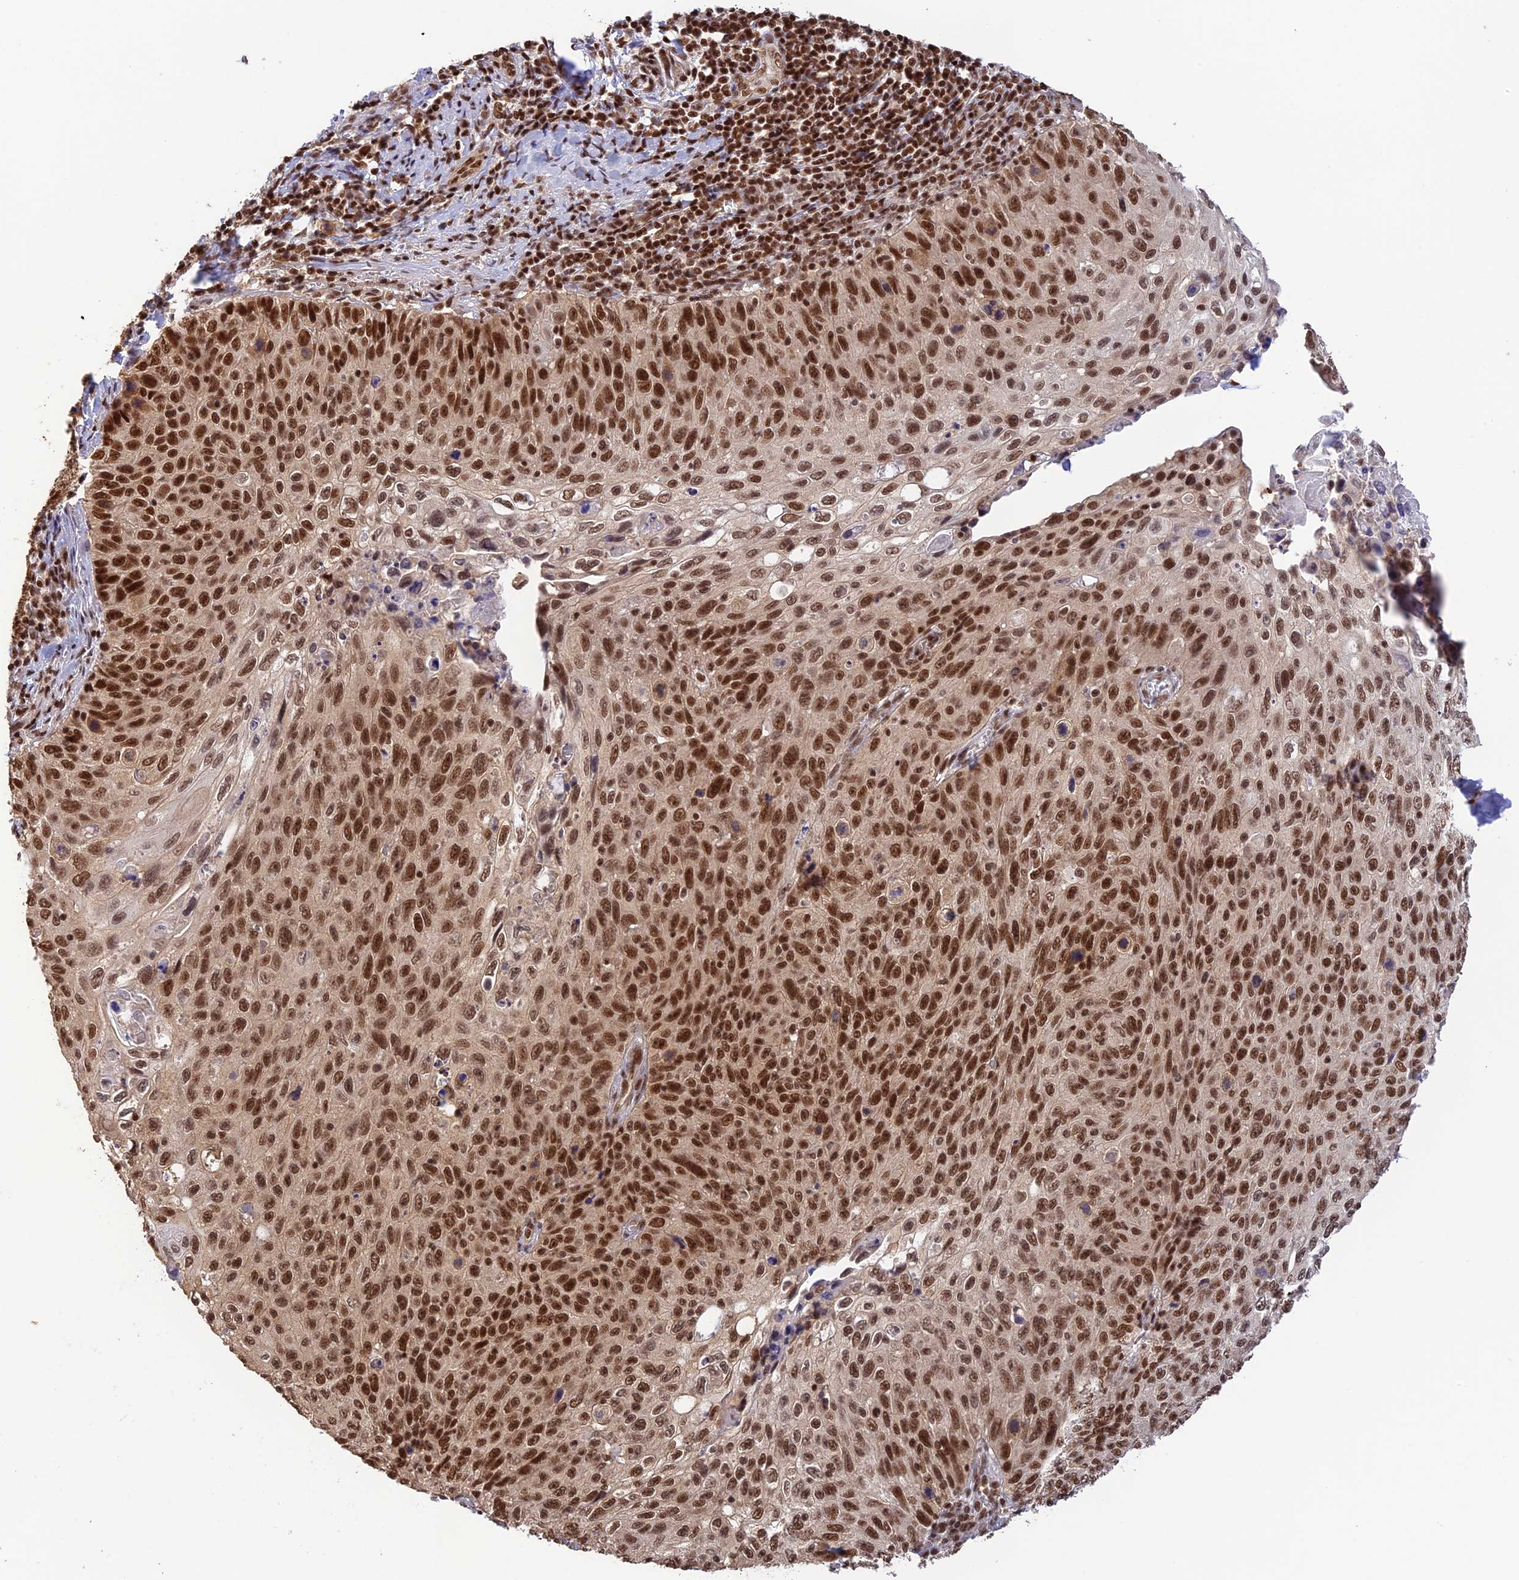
{"staining": {"intensity": "strong", "quantity": ">75%", "location": "nuclear"}, "tissue": "cervical cancer", "cell_type": "Tumor cells", "image_type": "cancer", "snomed": [{"axis": "morphology", "description": "Squamous cell carcinoma, NOS"}, {"axis": "topography", "description": "Cervix"}], "caption": "Immunohistochemical staining of cervical cancer (squamous cell carcinoma) demonstrates high levels of strong nuclear protein expression in about >75% of tumor cells. (IHC, brightfield microscopy, high magnification).", "gene": "THAP11", "patient": {"sex": "female", "age": 70}}